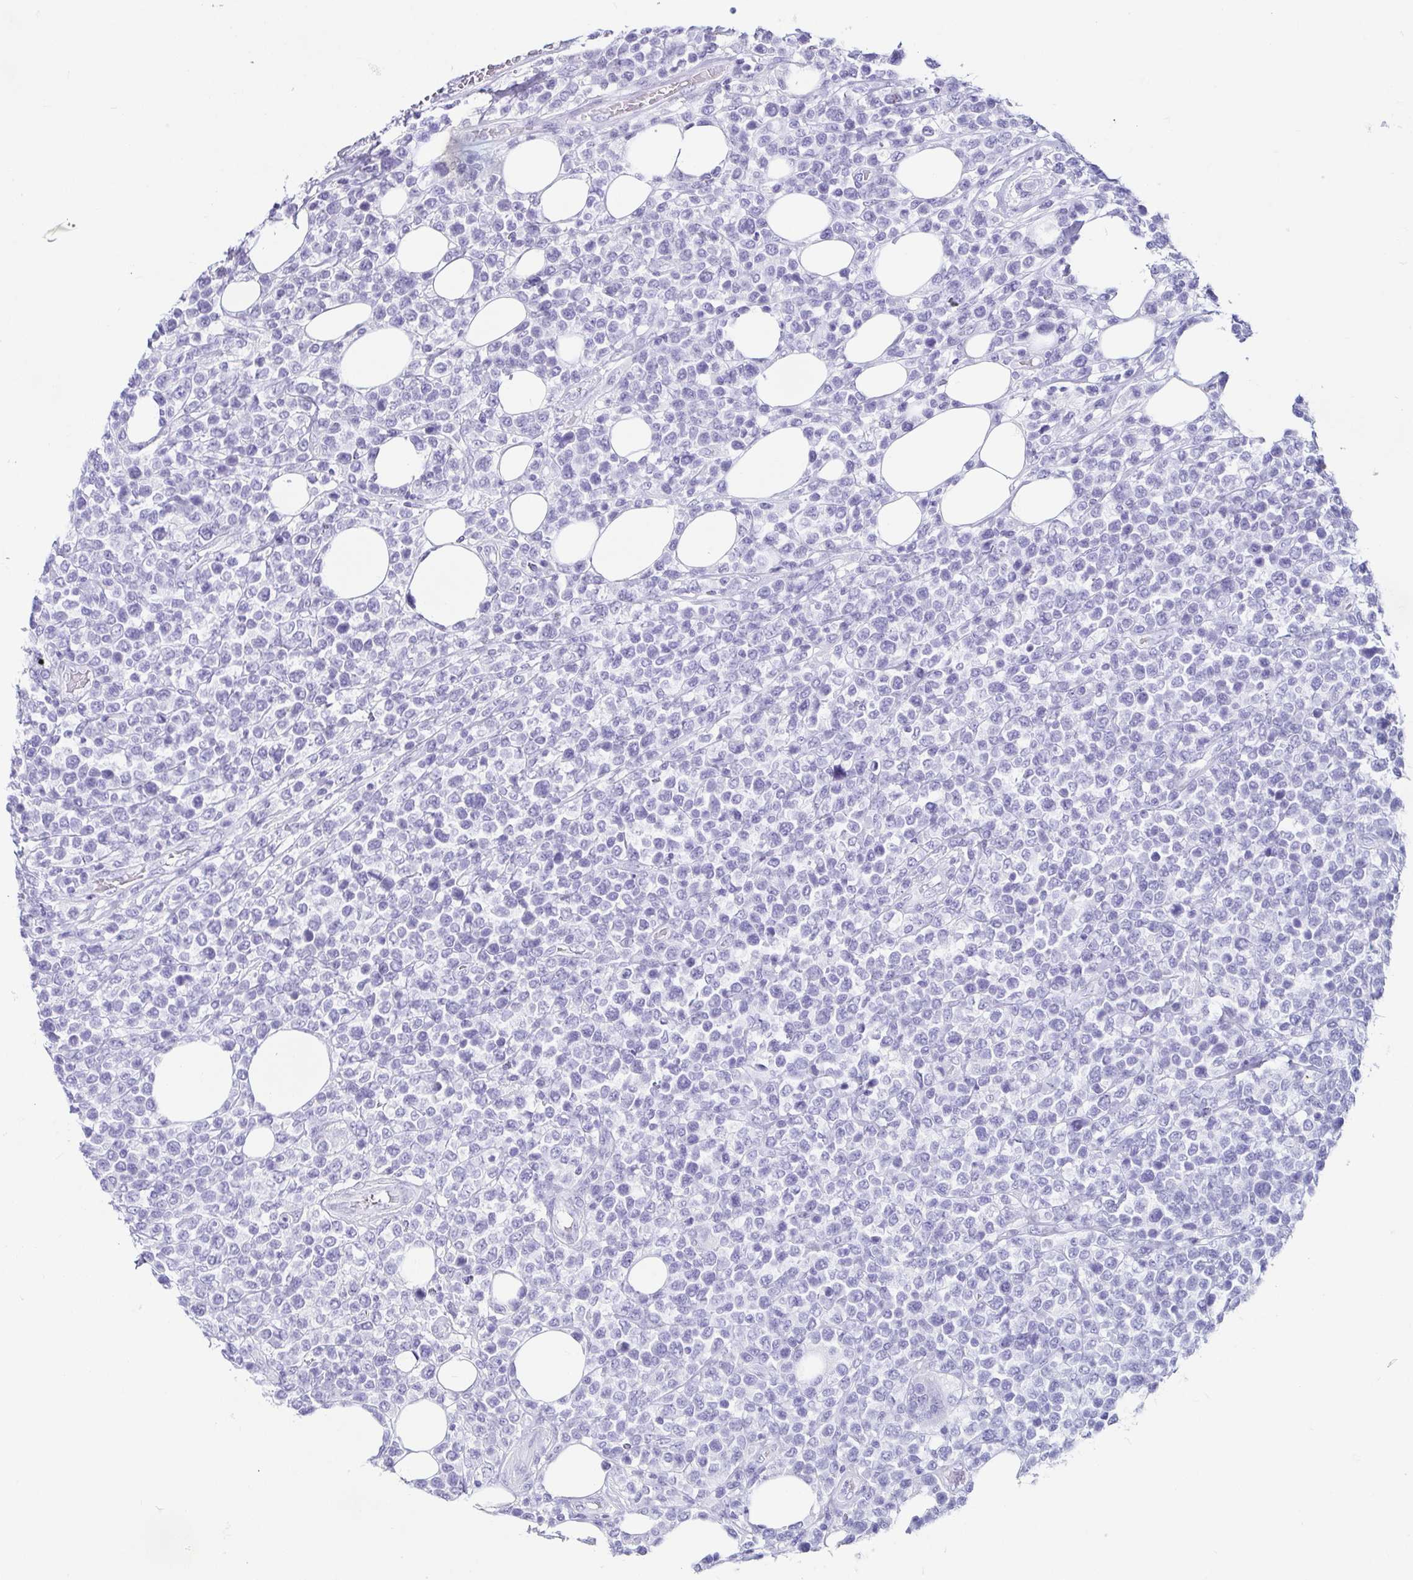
{"staining": {"intensity": "negative", "quantity": "none", "location": "none"}, "tissue": "lymphoma", "cell_type": "Tumor cells", "image_type": "cancer", "snomed": [{"axis": "morphology", "description": "Malignant lymphoma, non-Hodgkin's type, Low grade"}, {"axis": "topography", "description": "Lymph node"}], "caption": "IHC of human lymphoma reveals no expression in tumor cells.", "gene": "CD164L2", "patient": {"sex": "male", "age": 60}}